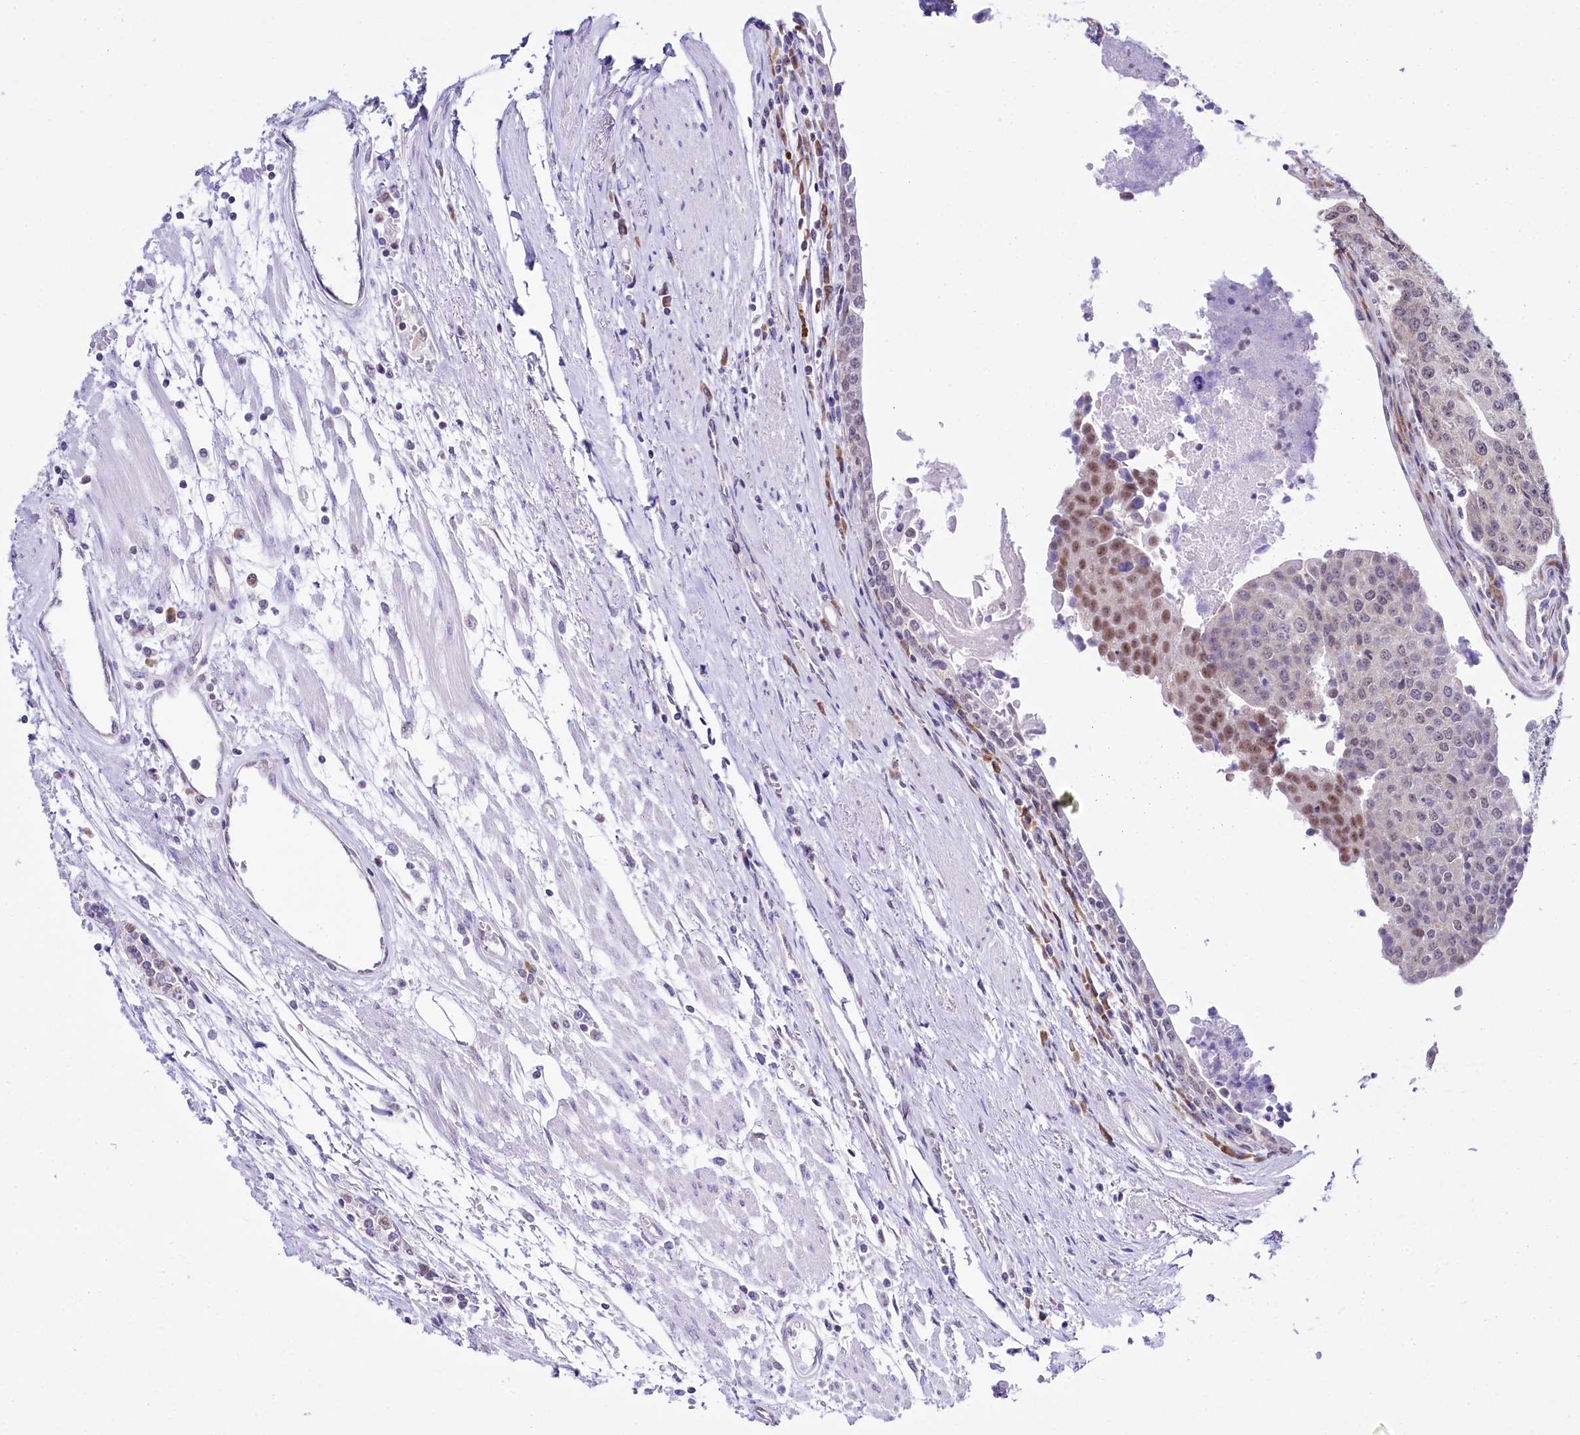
{"staining": {"intensity": "moderate", "quantity": "<25%", "location": "nuclear"}, "tissue": "urothelial cancer", "cell_type": "Tumor cells", "image_type": "cancer", "snomed": [{"axis": "morphology", "description": "Urothelial carcinoma, High grade"}, {"axis": "topography", "description": "Urinary bladder"}], "caption": "Urothelial carcinoma (high-grade) stained with IHC displays moderate nuclear staining in about <25% of tumor cells.", "gene": "SPATS2", "patient": {"sex": "female", "age": 85}}